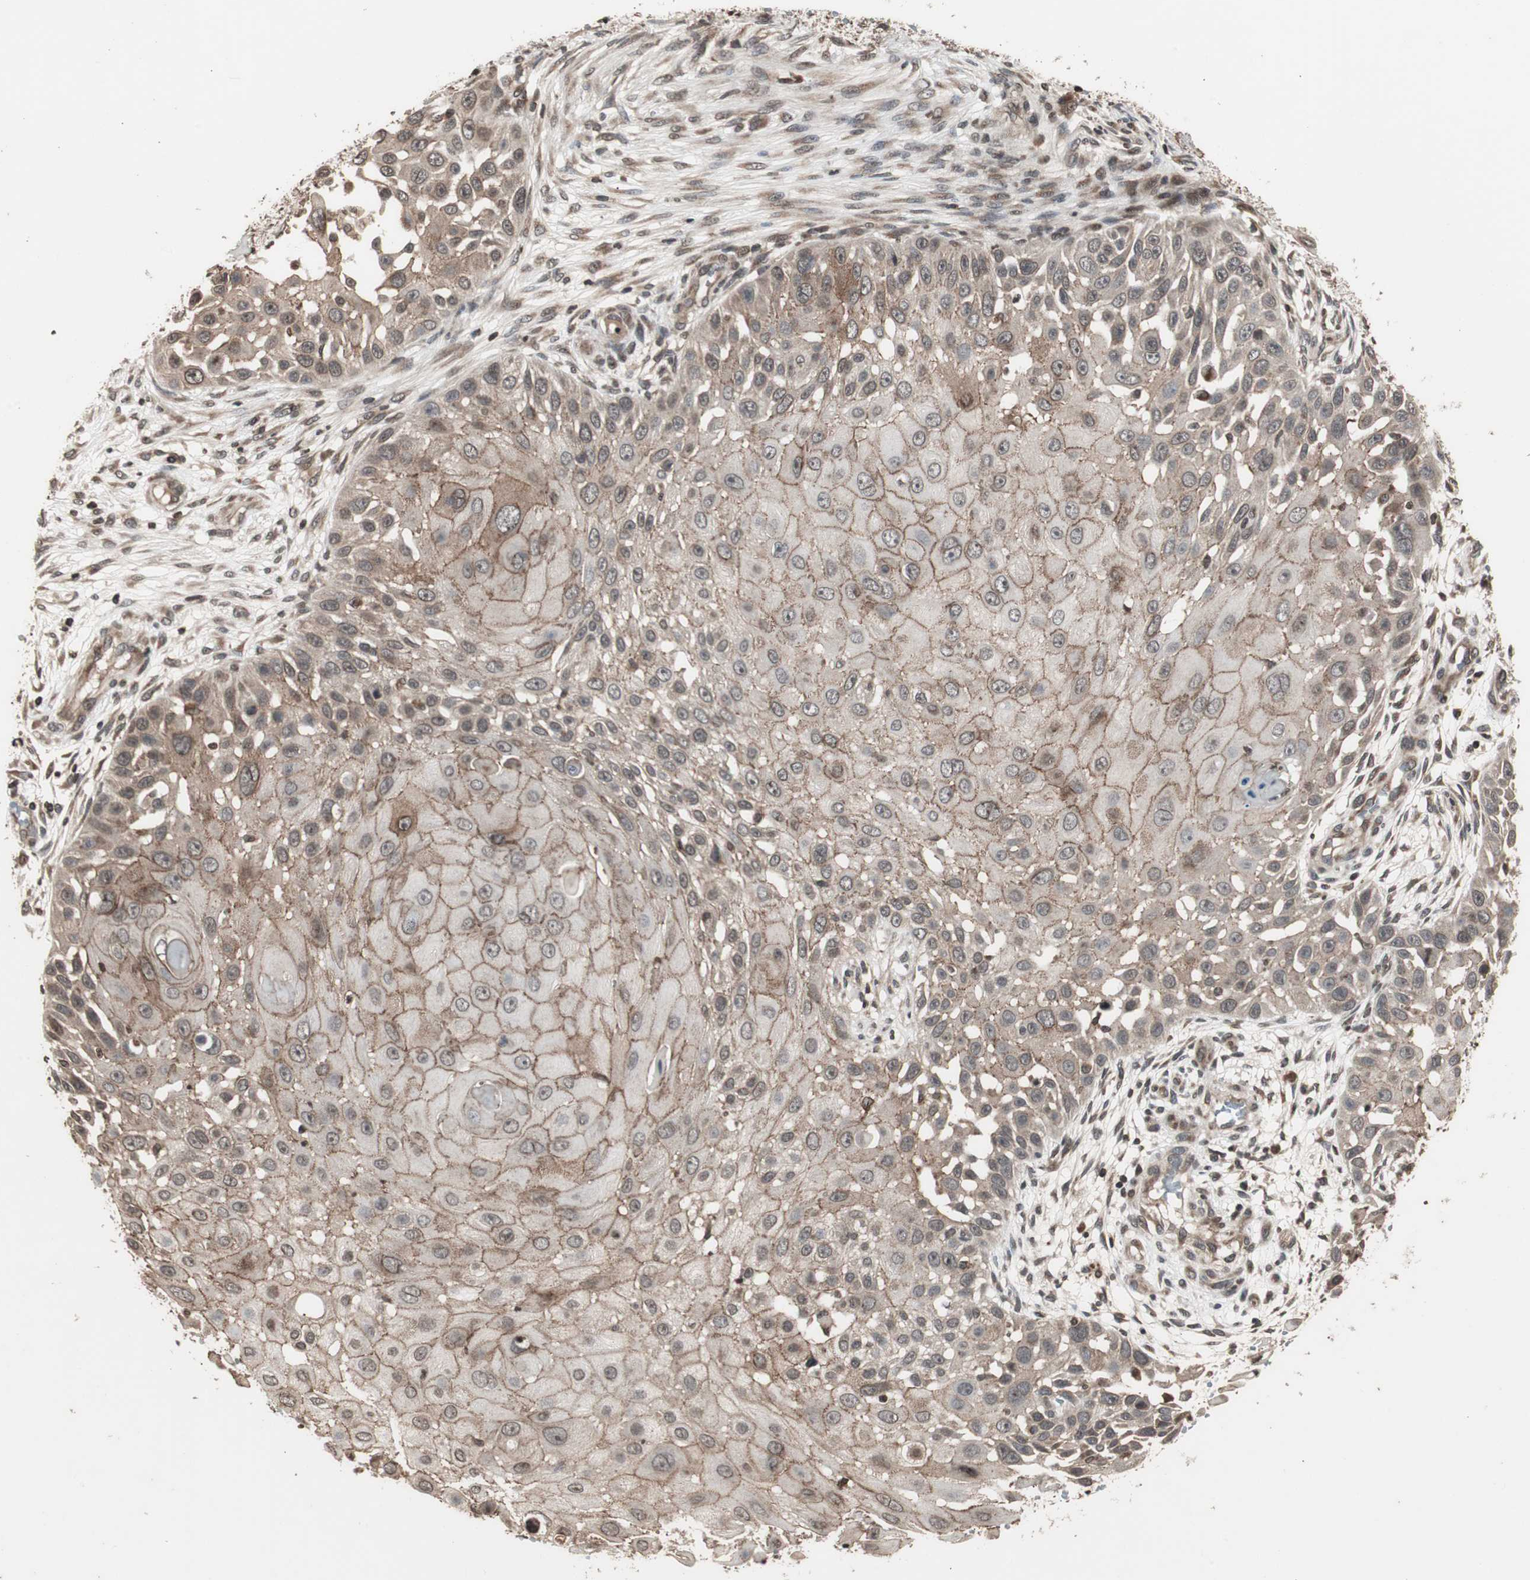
{"staining": {"intensity": "moderate", "quantity": ">75%", "location": "cytoplasmic/membranous"}, "tissue": "skin cancer", "cell_type": "Tumor cells", "image_type": "cancer", "snomed": [{"axis": "morphology", "description": "Squamous cell carcinoma, NOS"}, {"axis": "topography", "description": "Skin"}], "caption": "Protein expression analysis of human skin cancer (squamous cell carcinoma) reveals moderate cytoplasmic/membranous staining in approximately >75% of tumor cells. The staining was performed using DAB, with brown indicating positive protein expression. Nuclei are stained blue with hematoxylin.", "gene": "ZFC3H1", "patient": {"sex": "female", "age": 44}}